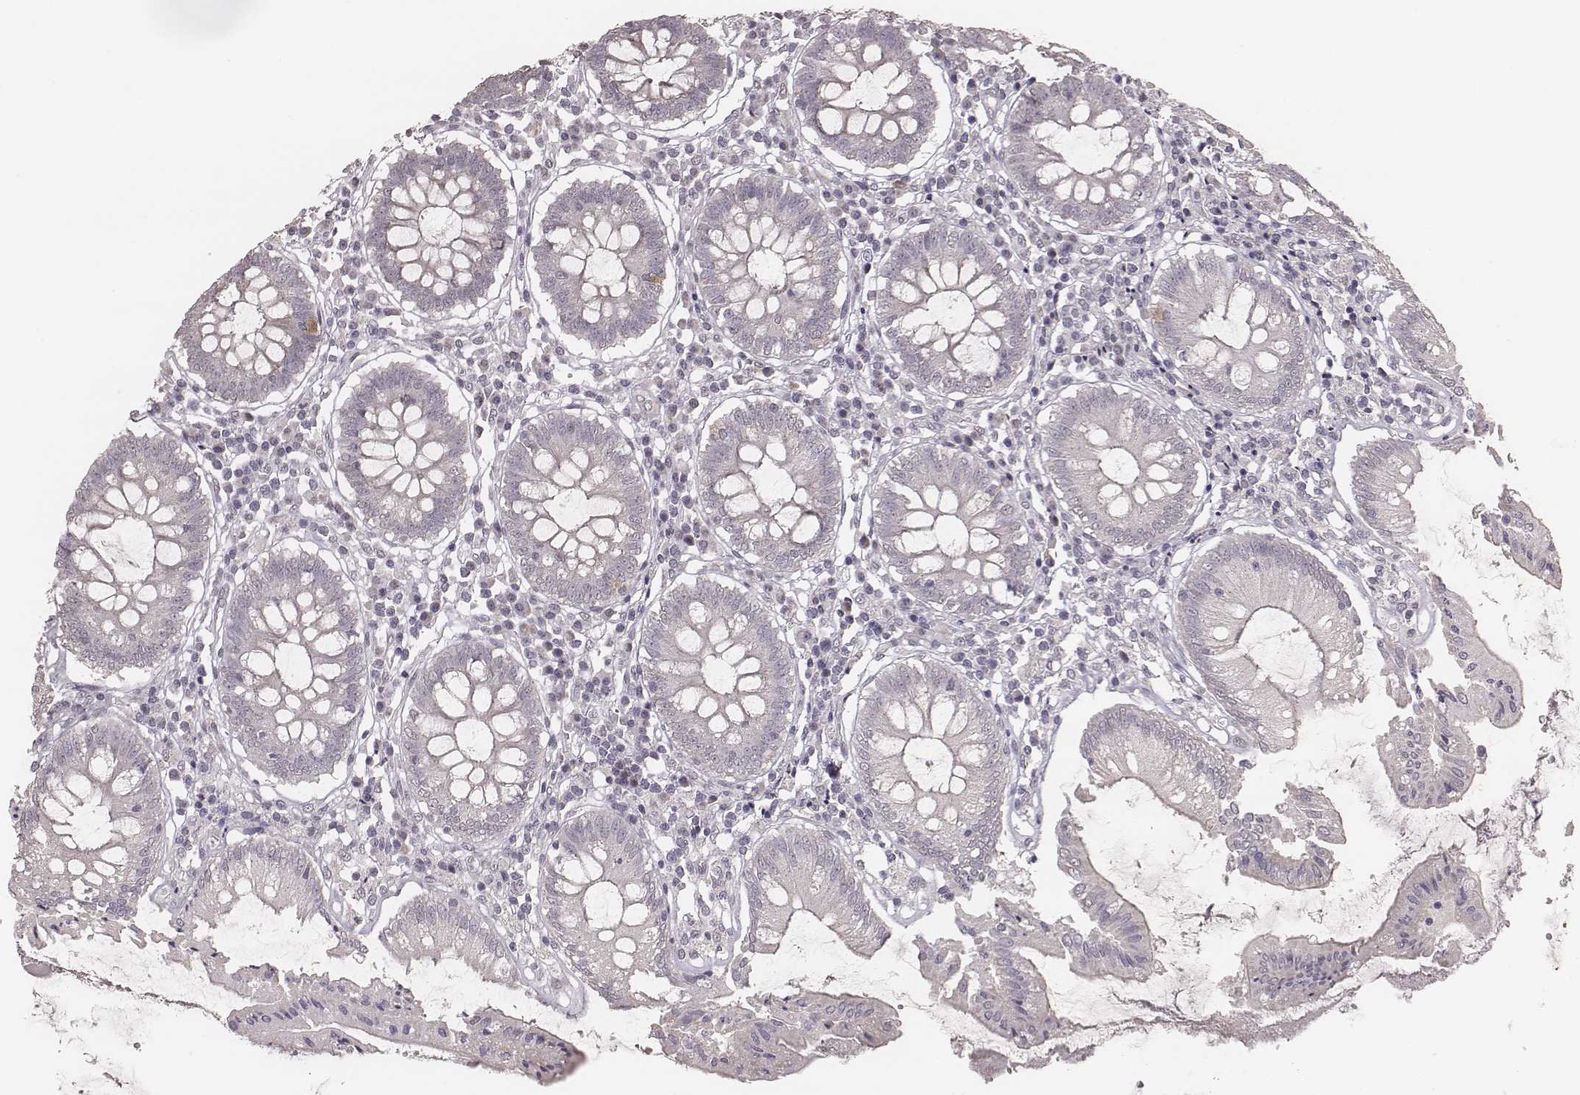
{"staining": {"intensity": "negative", "quantity": "none", "location": "none"}, "tissue": "colon", "cell_type": "Endothelial cells", "image_type": "normal", "snomed": [{"axis": "morphology", "description": "Normal tissue, NOS"}, {"axis": "morphology", "description": "Adenocarcinoma, NOS"}, {"axis": "topography", "description": "Colon"}], "caption": "This is a micrograph of IHC staining of normal colon, which shows no staining in endothelial cells.", "gene": "SLC7A4", "patient": {"sex": "male", "age": 83}}